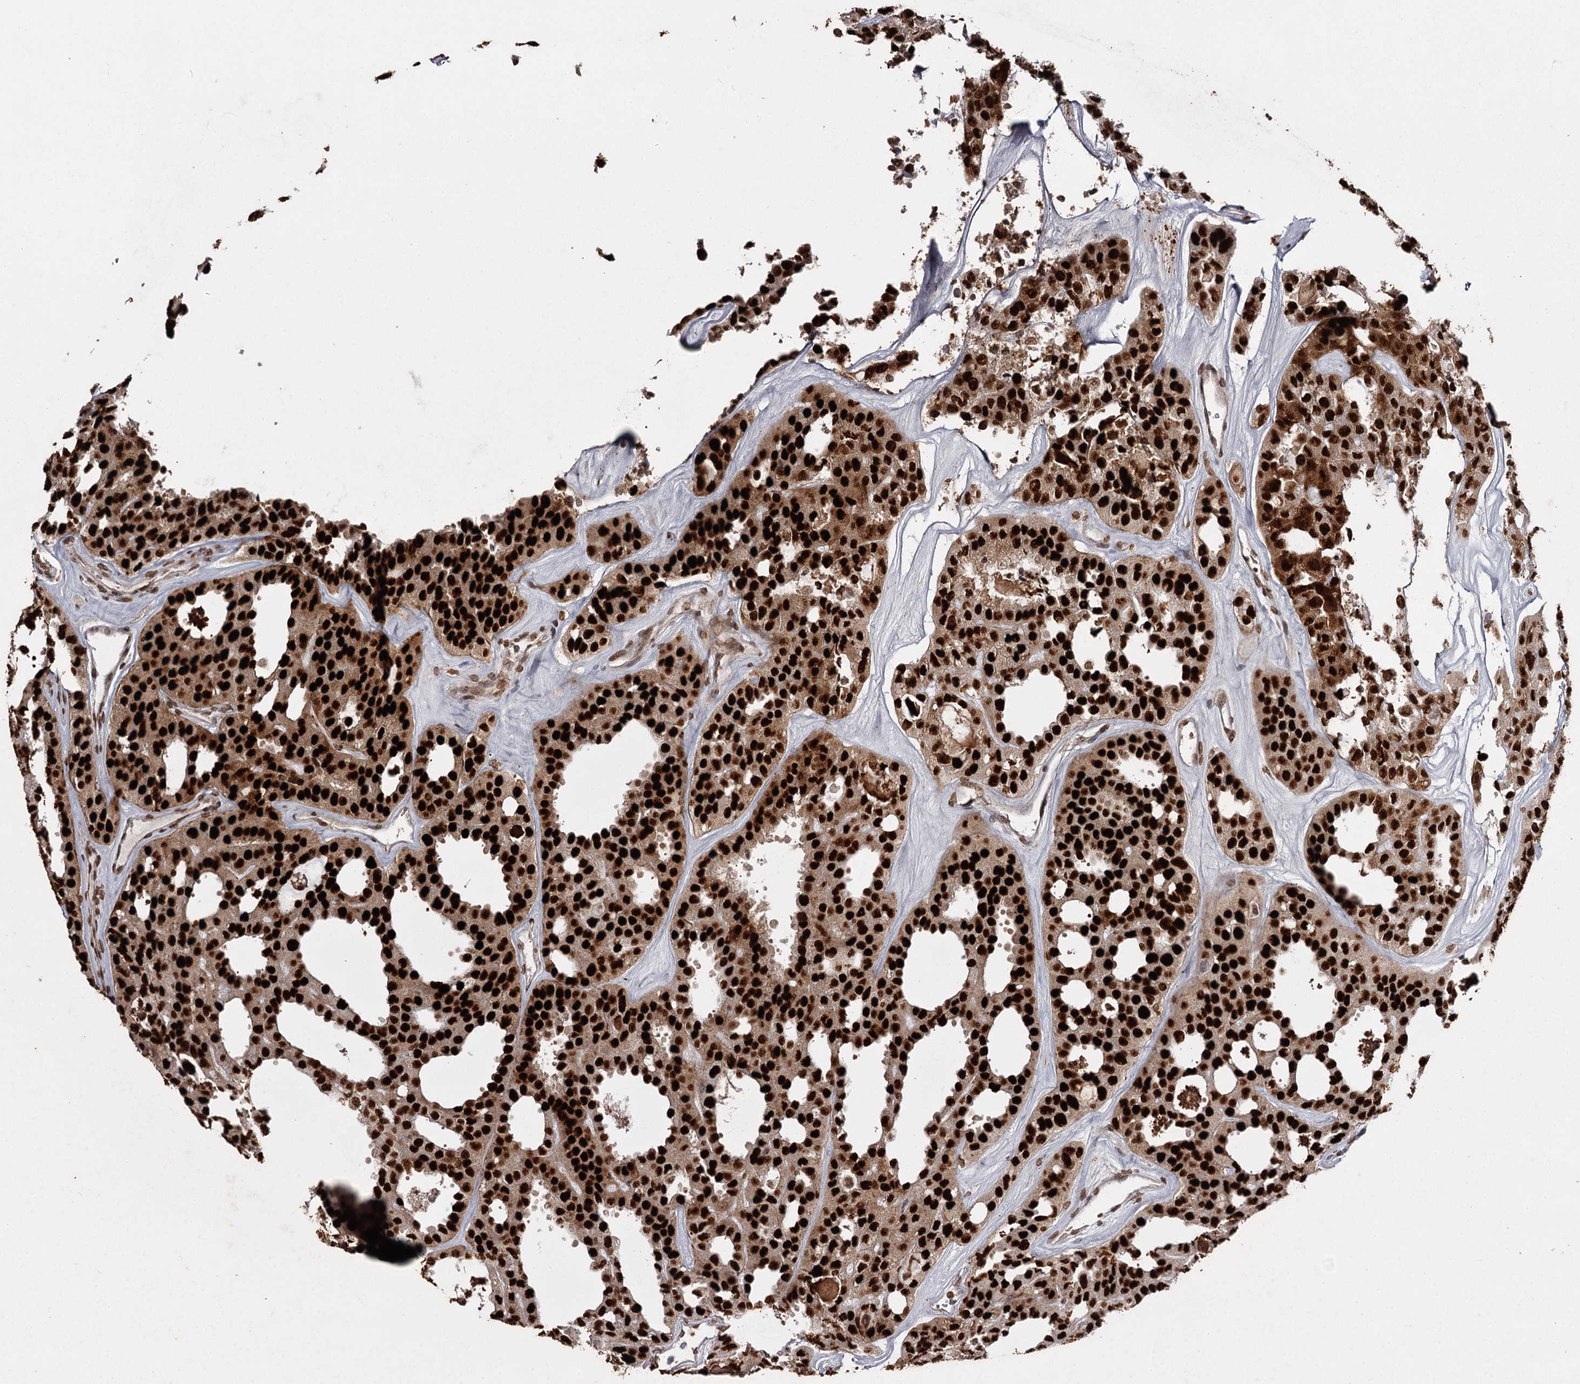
{"staining": {"intensity": "strong", "quantity": ">75%", "location": "cytoplasmic/membranous,nuclear"}, "tissue": "thyroid cancer", "cell_type": "Tumor cells", "image_type": "cancer", "snomed": [{"axis": "morphology", "description": "Follicular adenoma carcinoma, NOS"}, {"axis": "topography", "description": "Thyroid gland"}], "caption": "A histopathology image of thyroid follicular adenoma carcinoma stained for a protein shows strong cytoplasmic/membranous and nuclear brown staining in tumor cells.", "gene": "THYN1", "patient": {"sex": "male", "age": 75}}